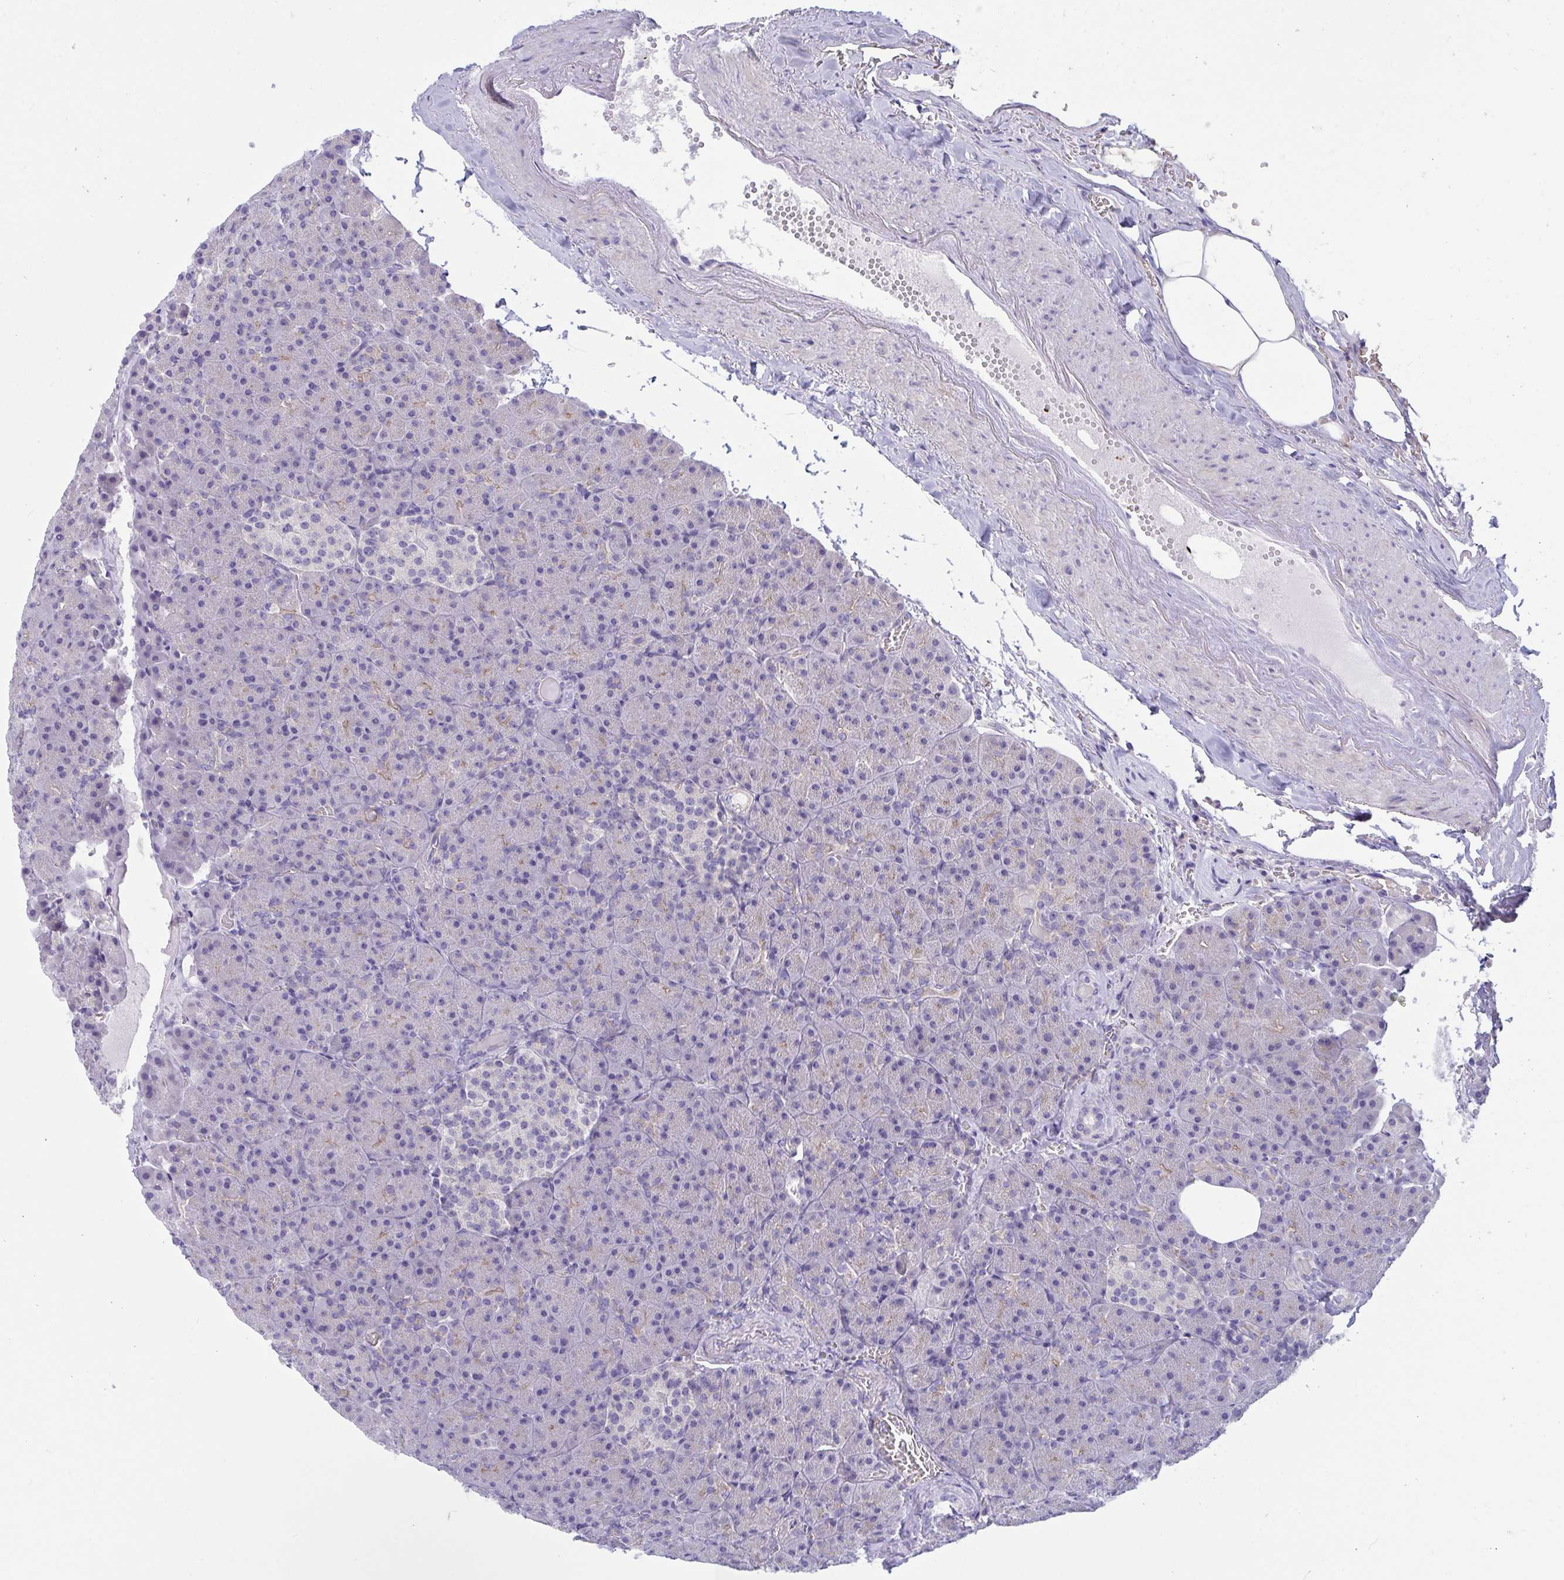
{"staining": {"intensity": "weak", "quantity": "<25%", "location": "cytoplasmic/membranous"}, "tissue": "pancreas", "cell_type": "Exocrine glandular cells", "image_type": "normal", "snomed": [{"axis": "morphology", "description": "Normal tissue, NOS"}, {"axis": "topography", "description": "Pancreas"}], "caption": "Immunohistochemistry (IHC) micrograph of unremarkable pancreas stained for a protein (brown), which shows no staining in exocrine glandular cells.", "gene": "OXLD1", "patient": {"sex": "female", "age": 74}}